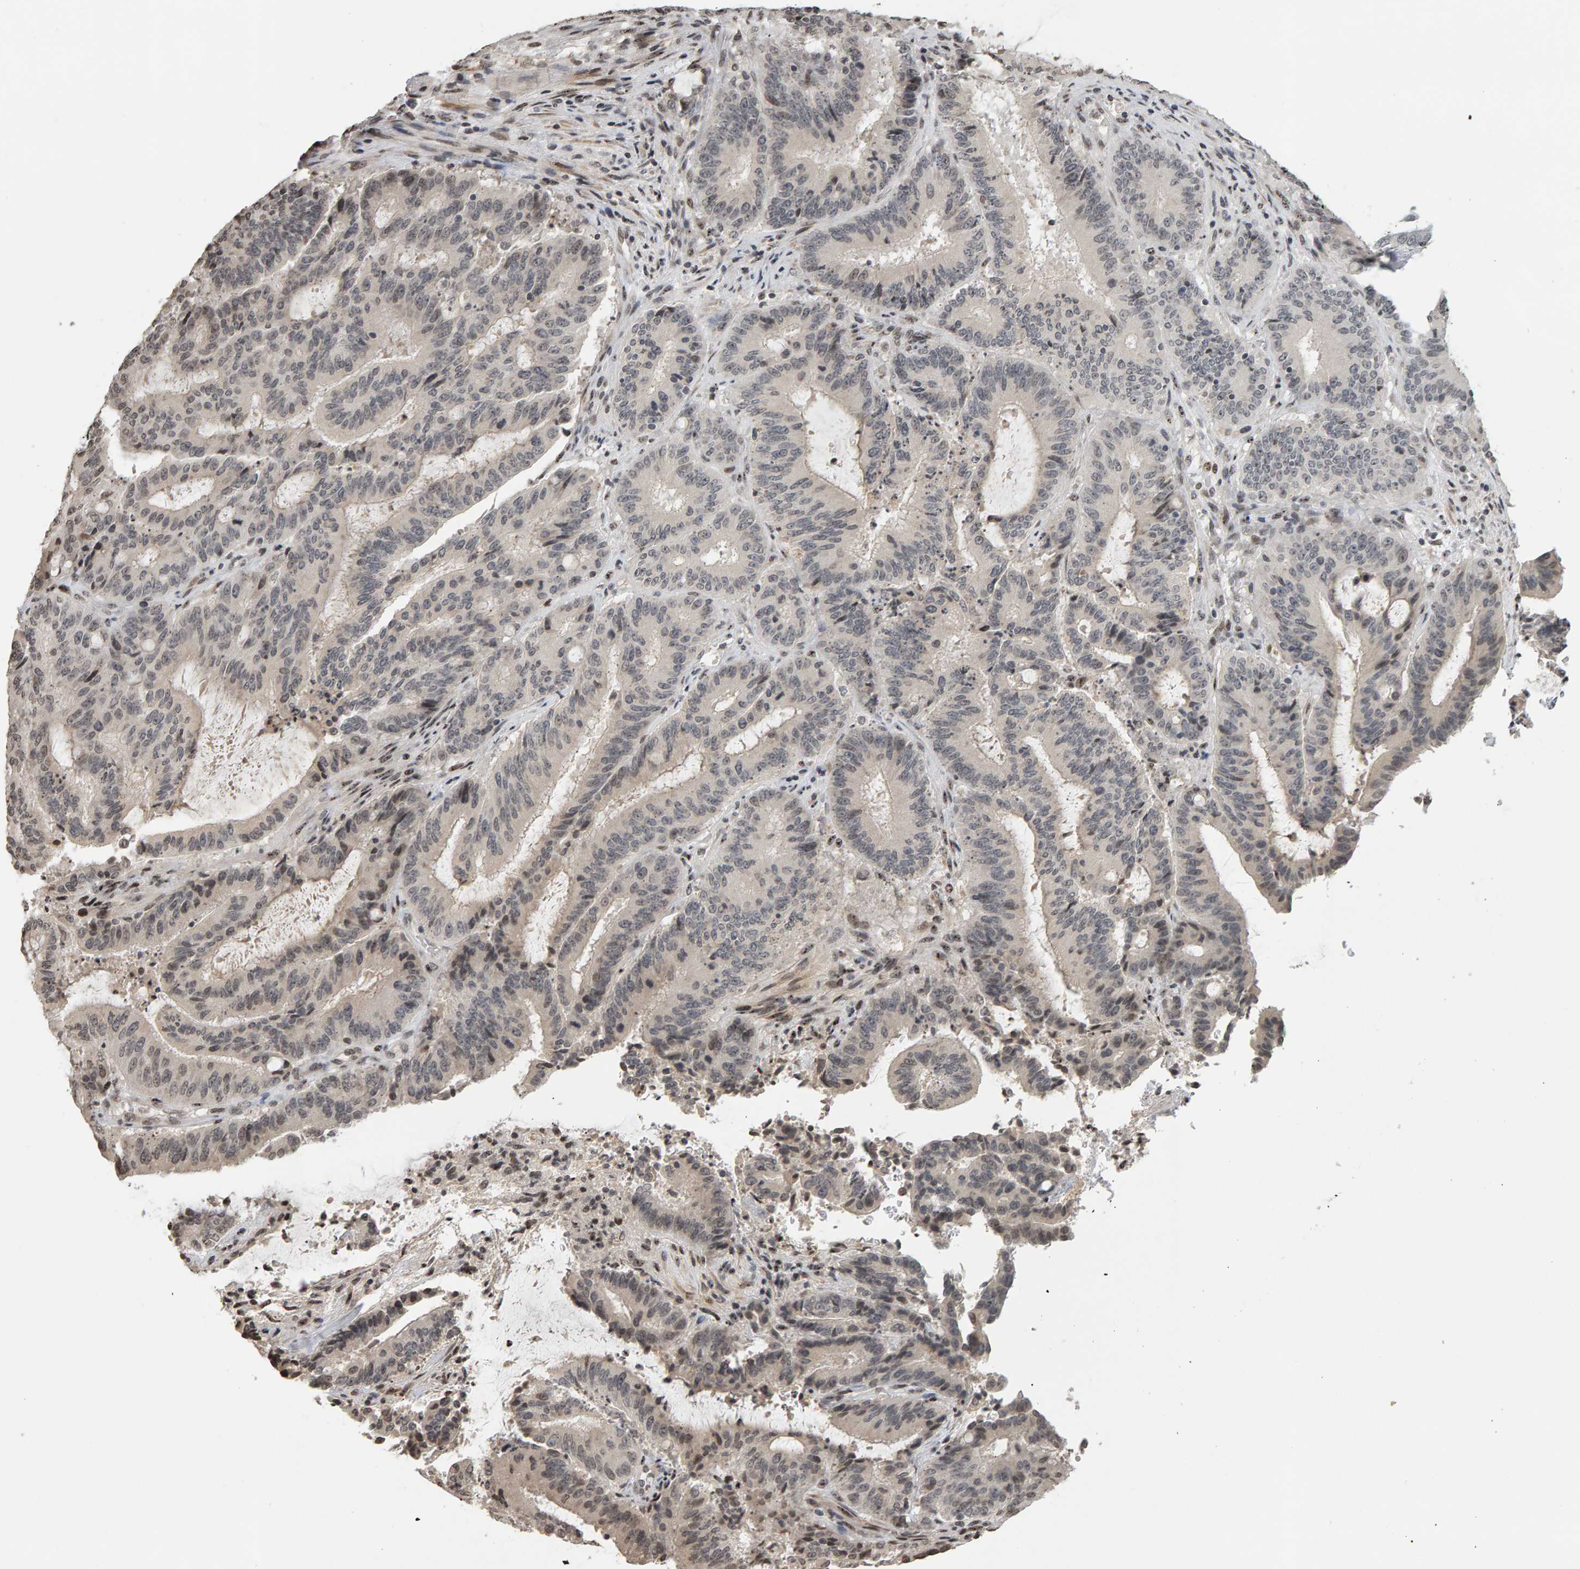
{"staining": {"intensity": "weak", "quantity": "25%-75%", "location": "nuclear"}, "tissue": "liver cancer", "cell_type": "Tumor cells", "image_type": "cancer", "snomed": [{"axis": "morphology", "description": "Normal tissue, NOS"}, {"axis": "morphology", "description": "Cholangiocarcinoma"}, {"axis": "topography", "description": "Liver"}, {"axis": "topography", "description": "Peripheral nerve tissue"}], "caption": "Weak nuclear expression for a protein is appreciated in approximately 25%-75% of tumor cells of liver cancer using IHC.", "gene": "TRAM1", "patient": {"sex": "female", "age": 73}}